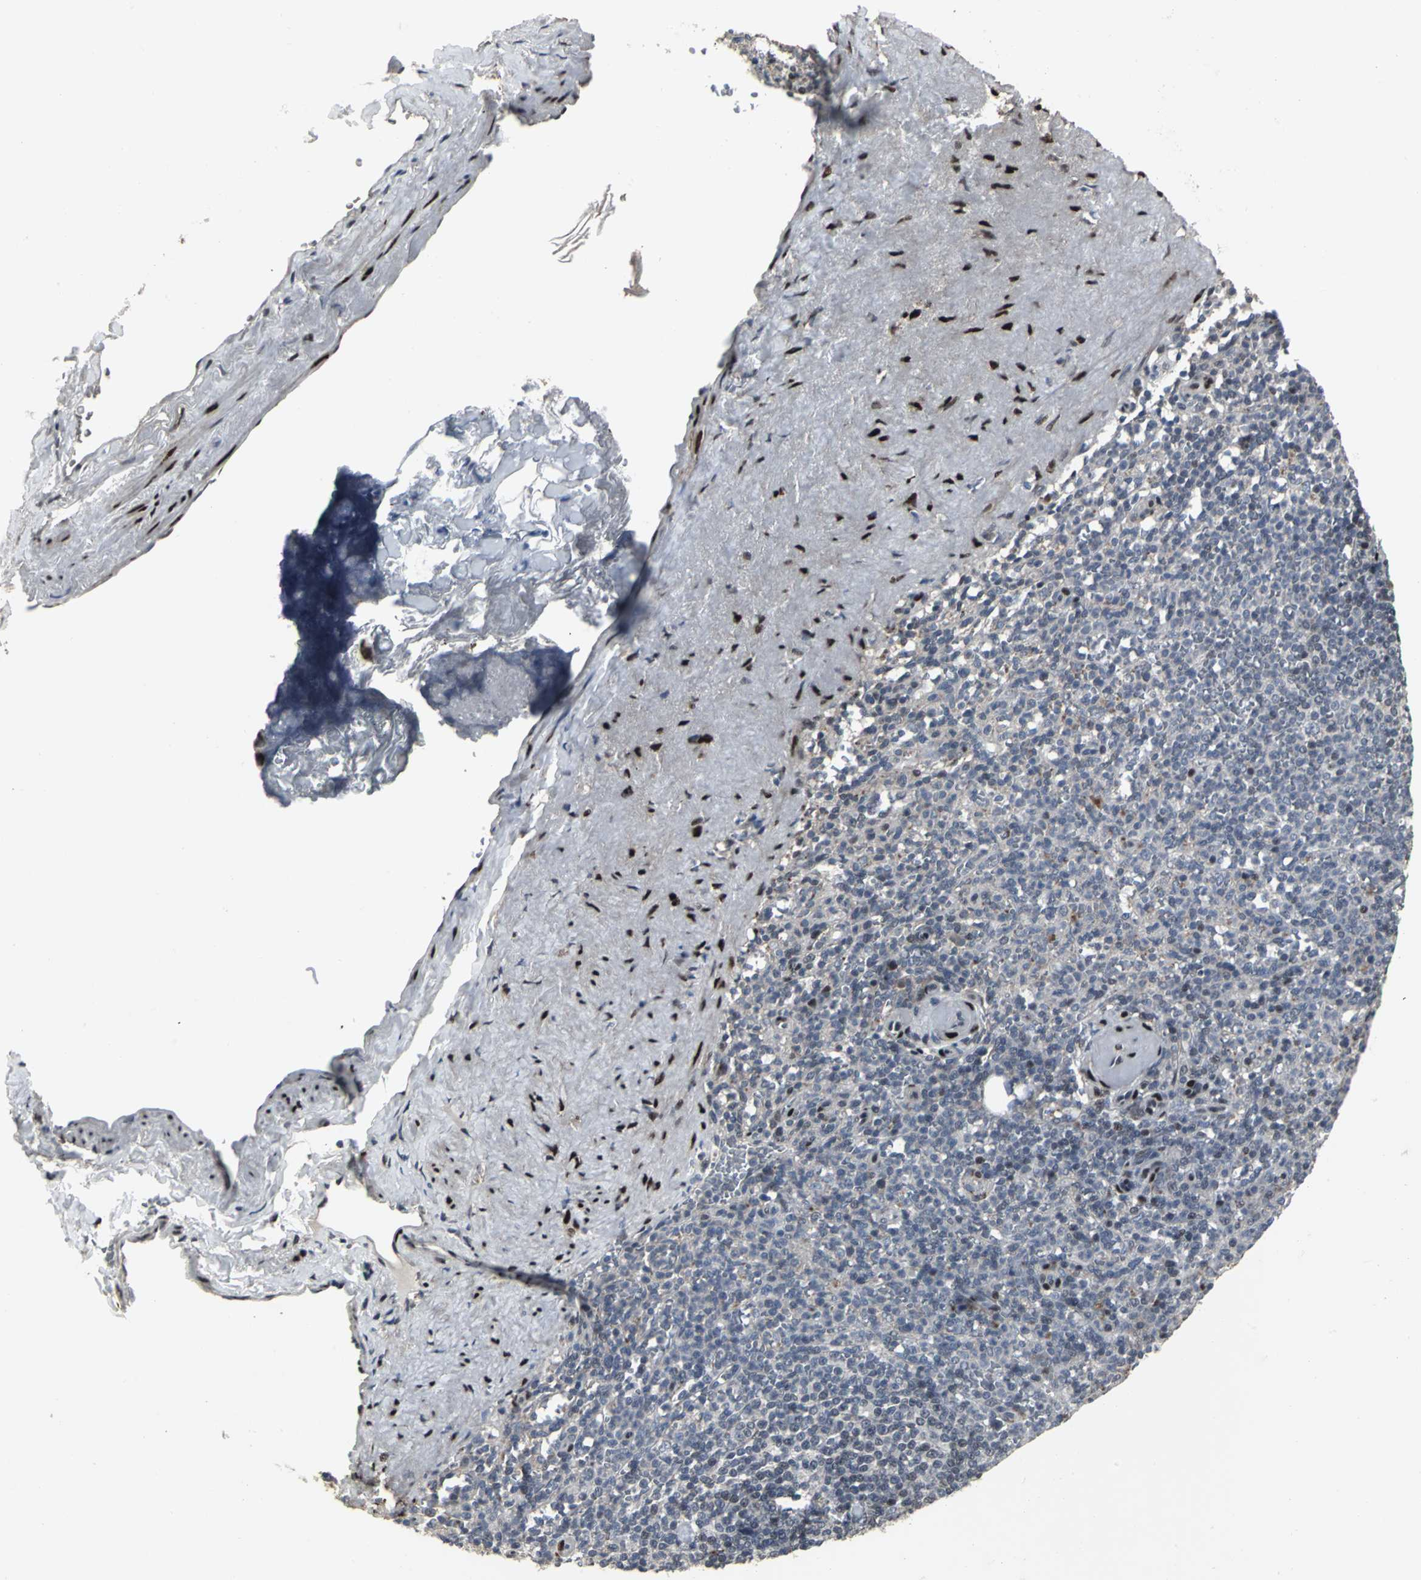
{"staining": {"intensity": "moderate", "quantity": "<25%", "location": "nuclear"}, "tissue": "spleen", "cell_type": "Cells in red pulp", "image_type": "normal", "snomed": [{"axis": "morphology", "description": "Normal tissue, NOS"}, {"axis": "topography", "description": "Spleen"}], "caption": "Cells in red pulp show low levels of moderate nuclear expression in about <25% of cells in unremarkable spleen. The protein is shown in brown color, while the nuclei are stained blue.", "gene": "SRF", "patient": {"sex": "female", "age": 74}}